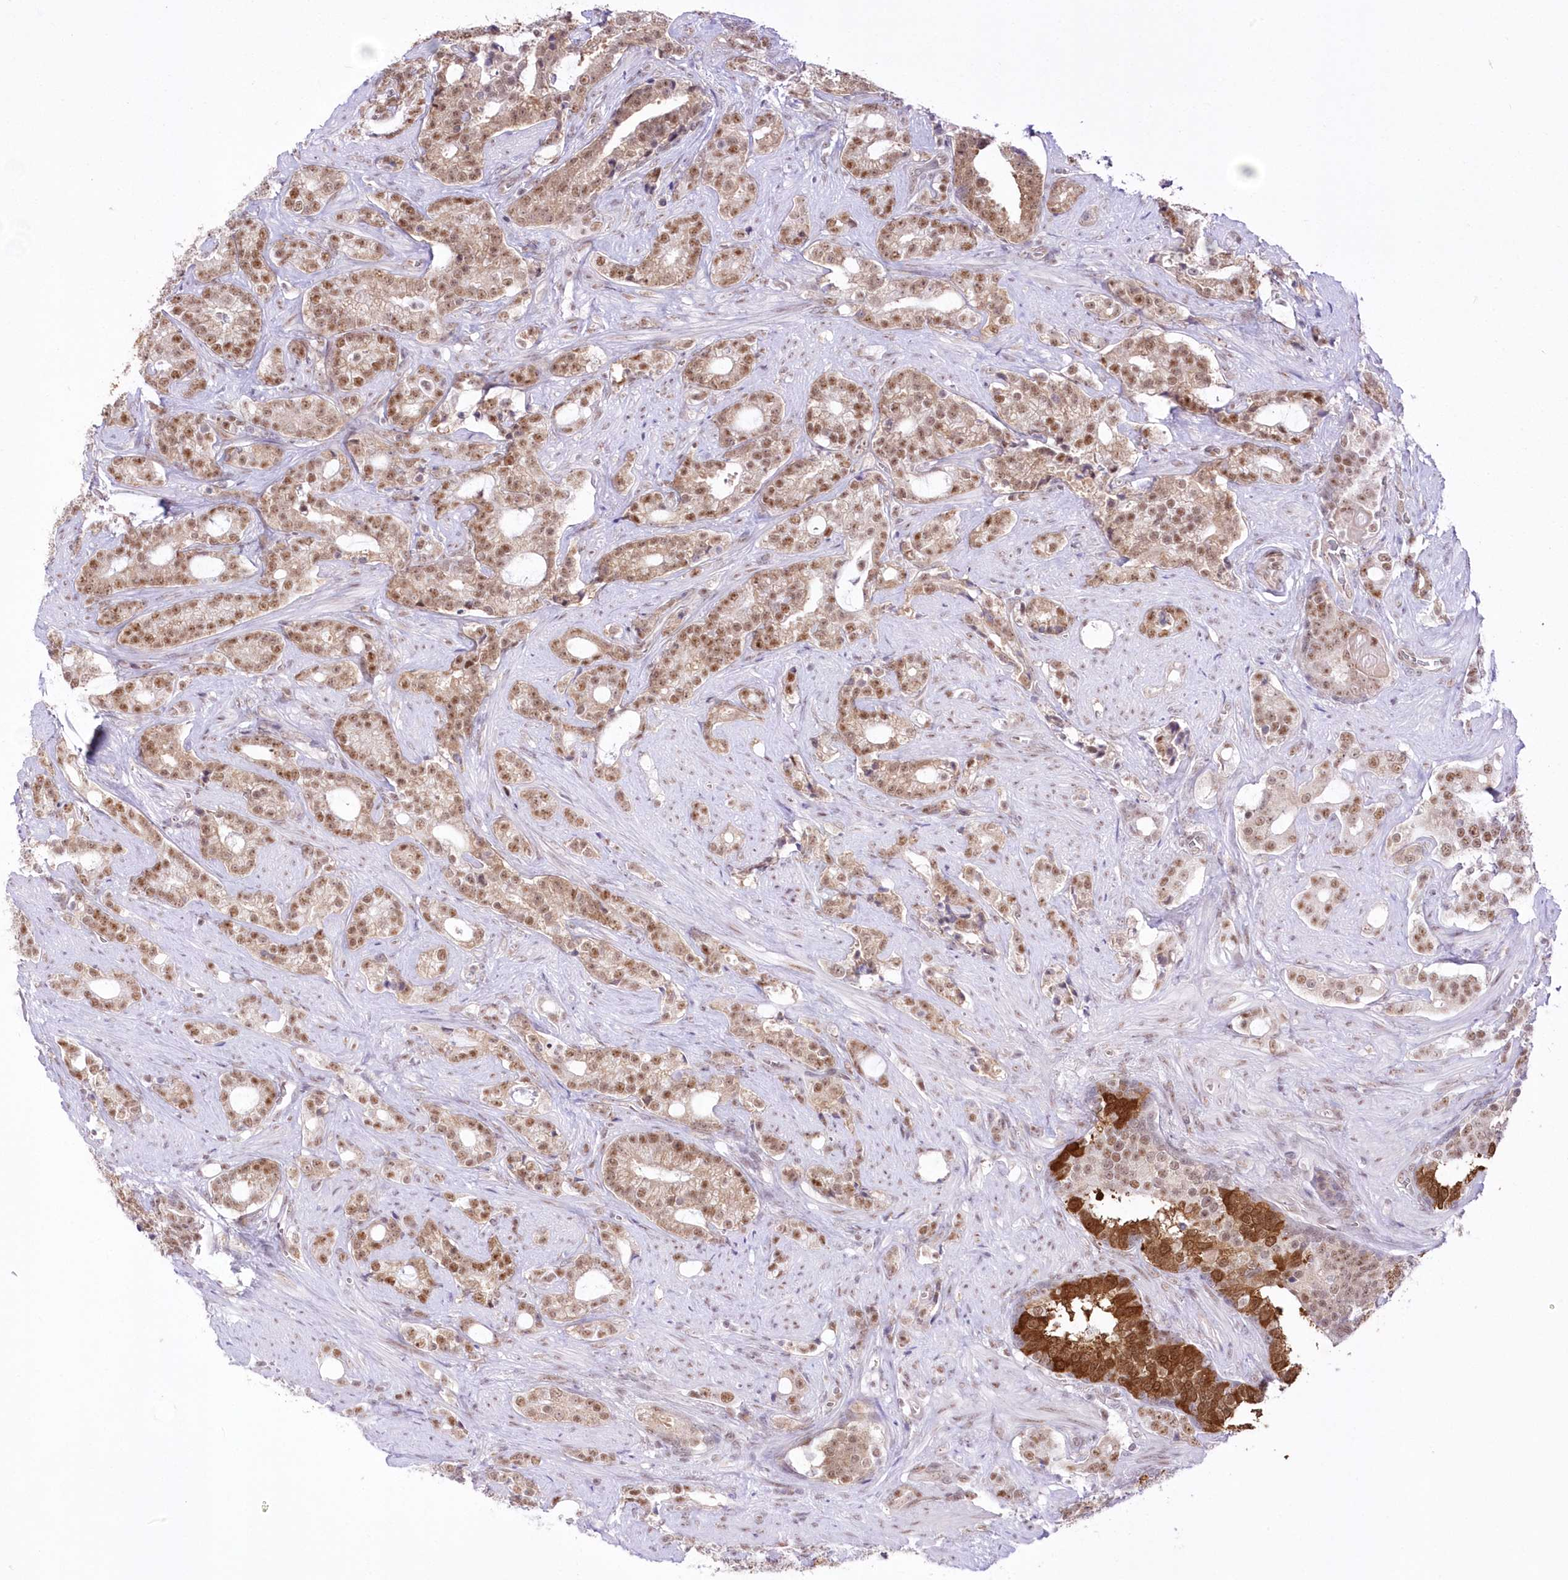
{"staining": {"intensity": "moderate", "quantity": ">75%", "location": "nuclear"}, "tissue": "prostate cancer", "cell_type": "Tumor cells", "image_type": "cancer", "snomed": [{"axis": "morphology", "description": "Adenocarcinoma, High grade"}, {"axis": "topography", "description": "Prostate and seminal vesicle, NOS"}], "caption": "Brown immunohistochemical staining in human prostate cancer (adenocarcinoma (high-grade)) exhibits moderate nuclear positivity in about >75% of tumor cells. Ihc stains the protein of interest in brown and the nuclei are stained blue.", "gene": "NSUN2", "patient": {"sex": "male", "age": 67}}